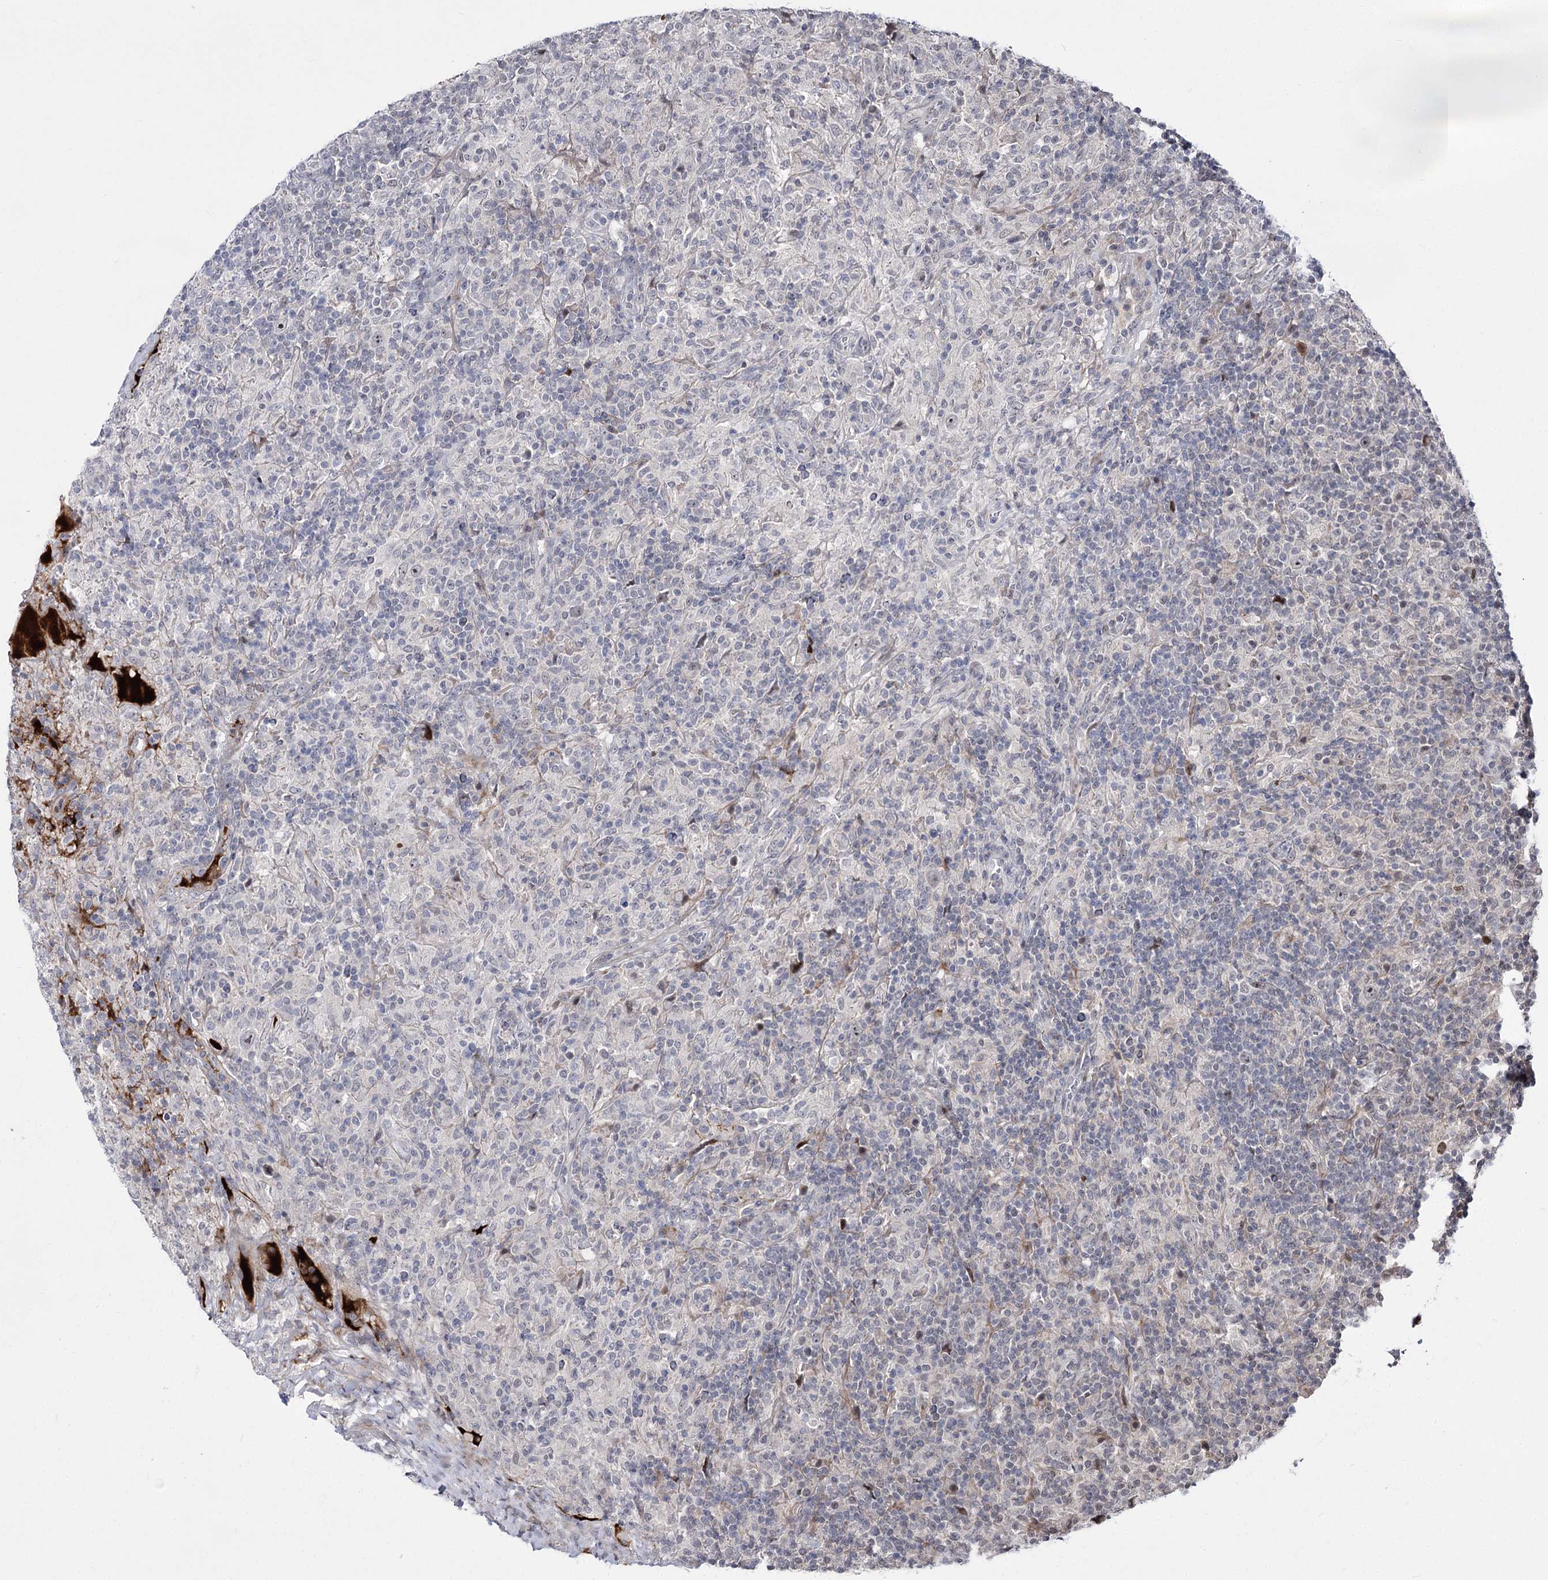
{"staining": {"intensity": "negative", "quantity": "none", "location": "none"}, "tissue": "lymphoma", "cell_type": "Tumor cells", "image_type": "cancer", "snomed": [{"axis": "morphology", "description": "Hodgkin's disease, NOS"}, {"axis": "topography", "description": "Lymph node"}], "caption": "Protein analysis of Hodgkin's disease reveals no significant positivity in tumor cells.", "gene": "STOX1", "patient": {"sex": "male", "age": 70}}